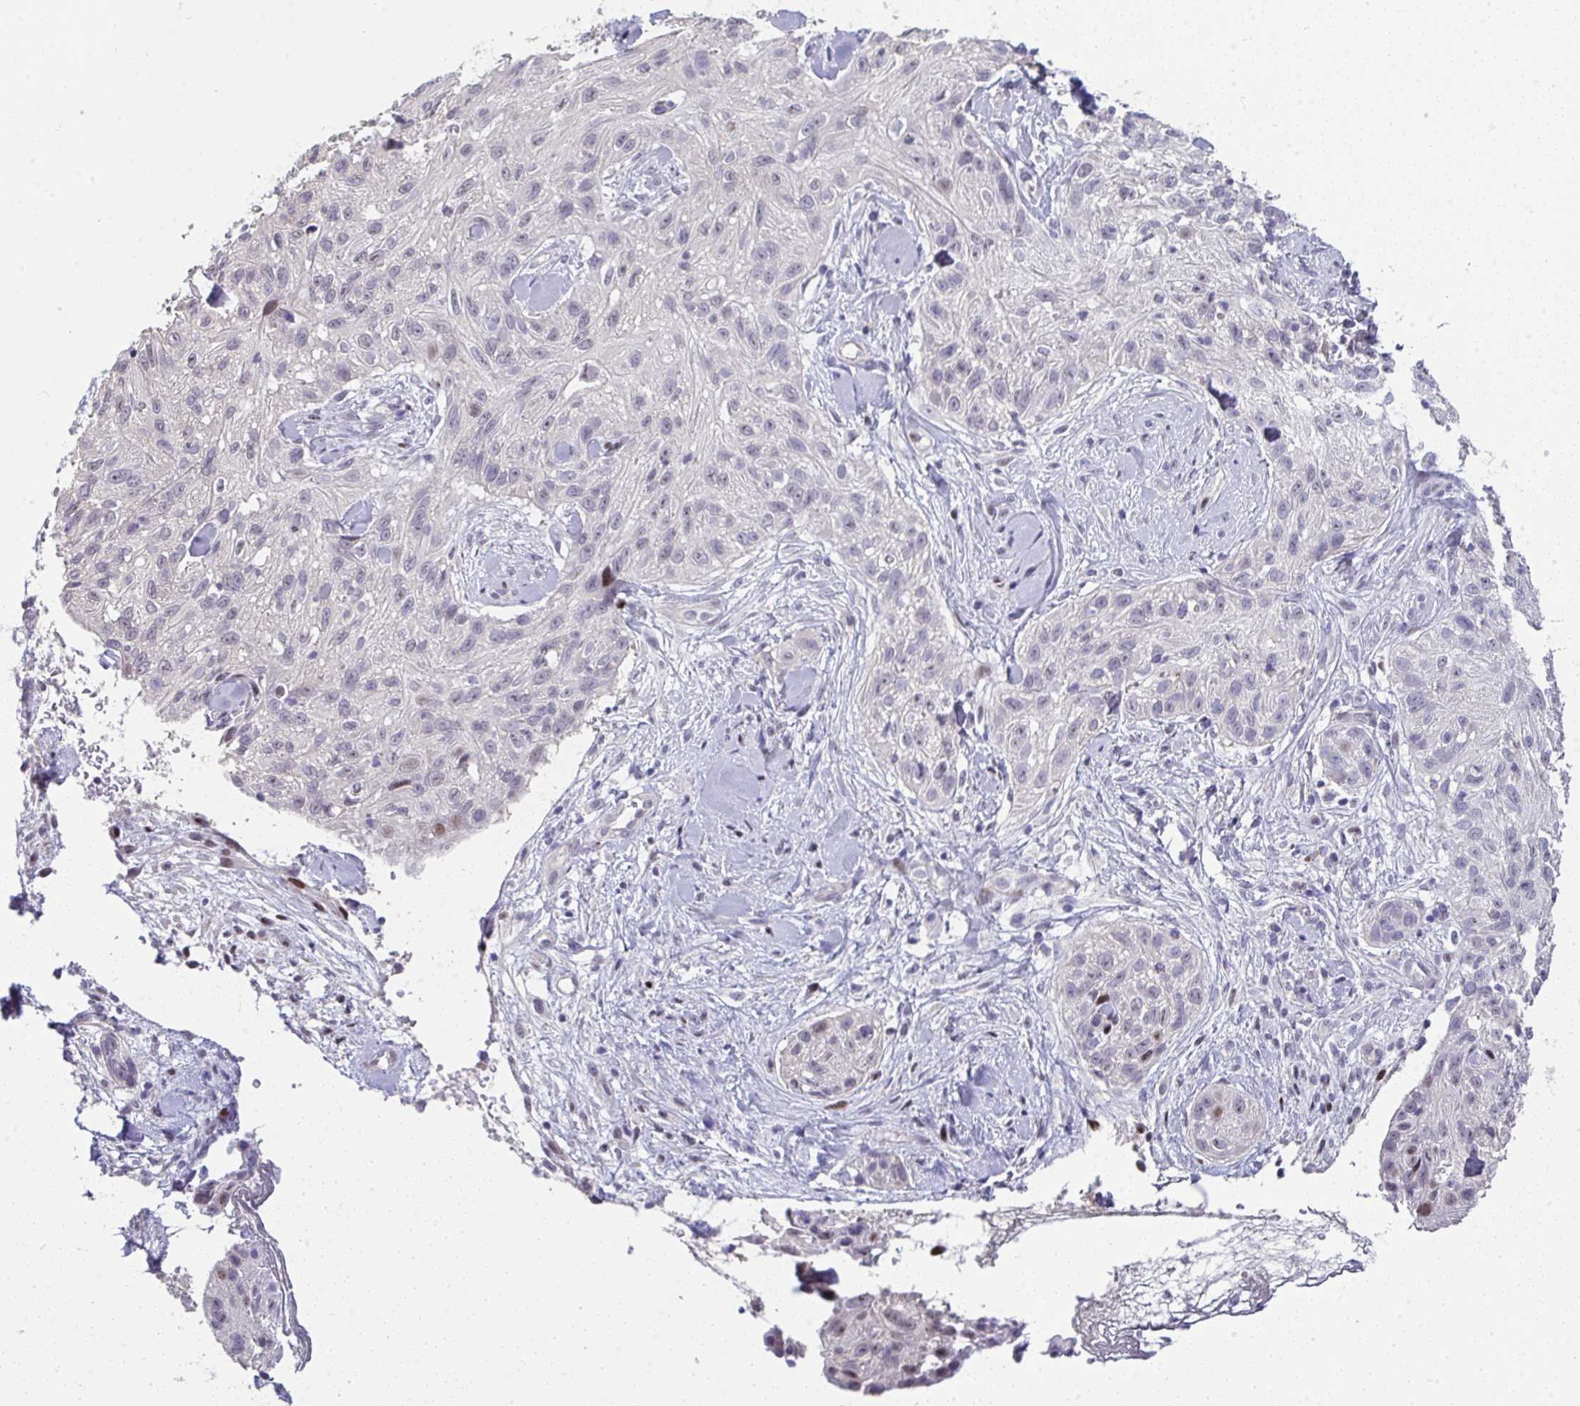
{"staining": {"intensity": "weak", "quantity": "<25%", "location": "nuclear"}, "tissue": "skin cancer", "cell_type": "Tumor cells", "image_type": "cancer", "snomed": [{"axis": "morphology", "description": "Squamous cell carcinoma, NOS"}, {"axis": "topography", "description": "Skin"}], "caption": "High magnification brightfield microscopy of skin cancer (squamous cell carcinoma) stained with DAB (brown) and counterstained with hematoxylin (blue): tumor cells show no significant positivity.", "gene": "GALNT16", "patient": {"sex": "male", "age": 82}}